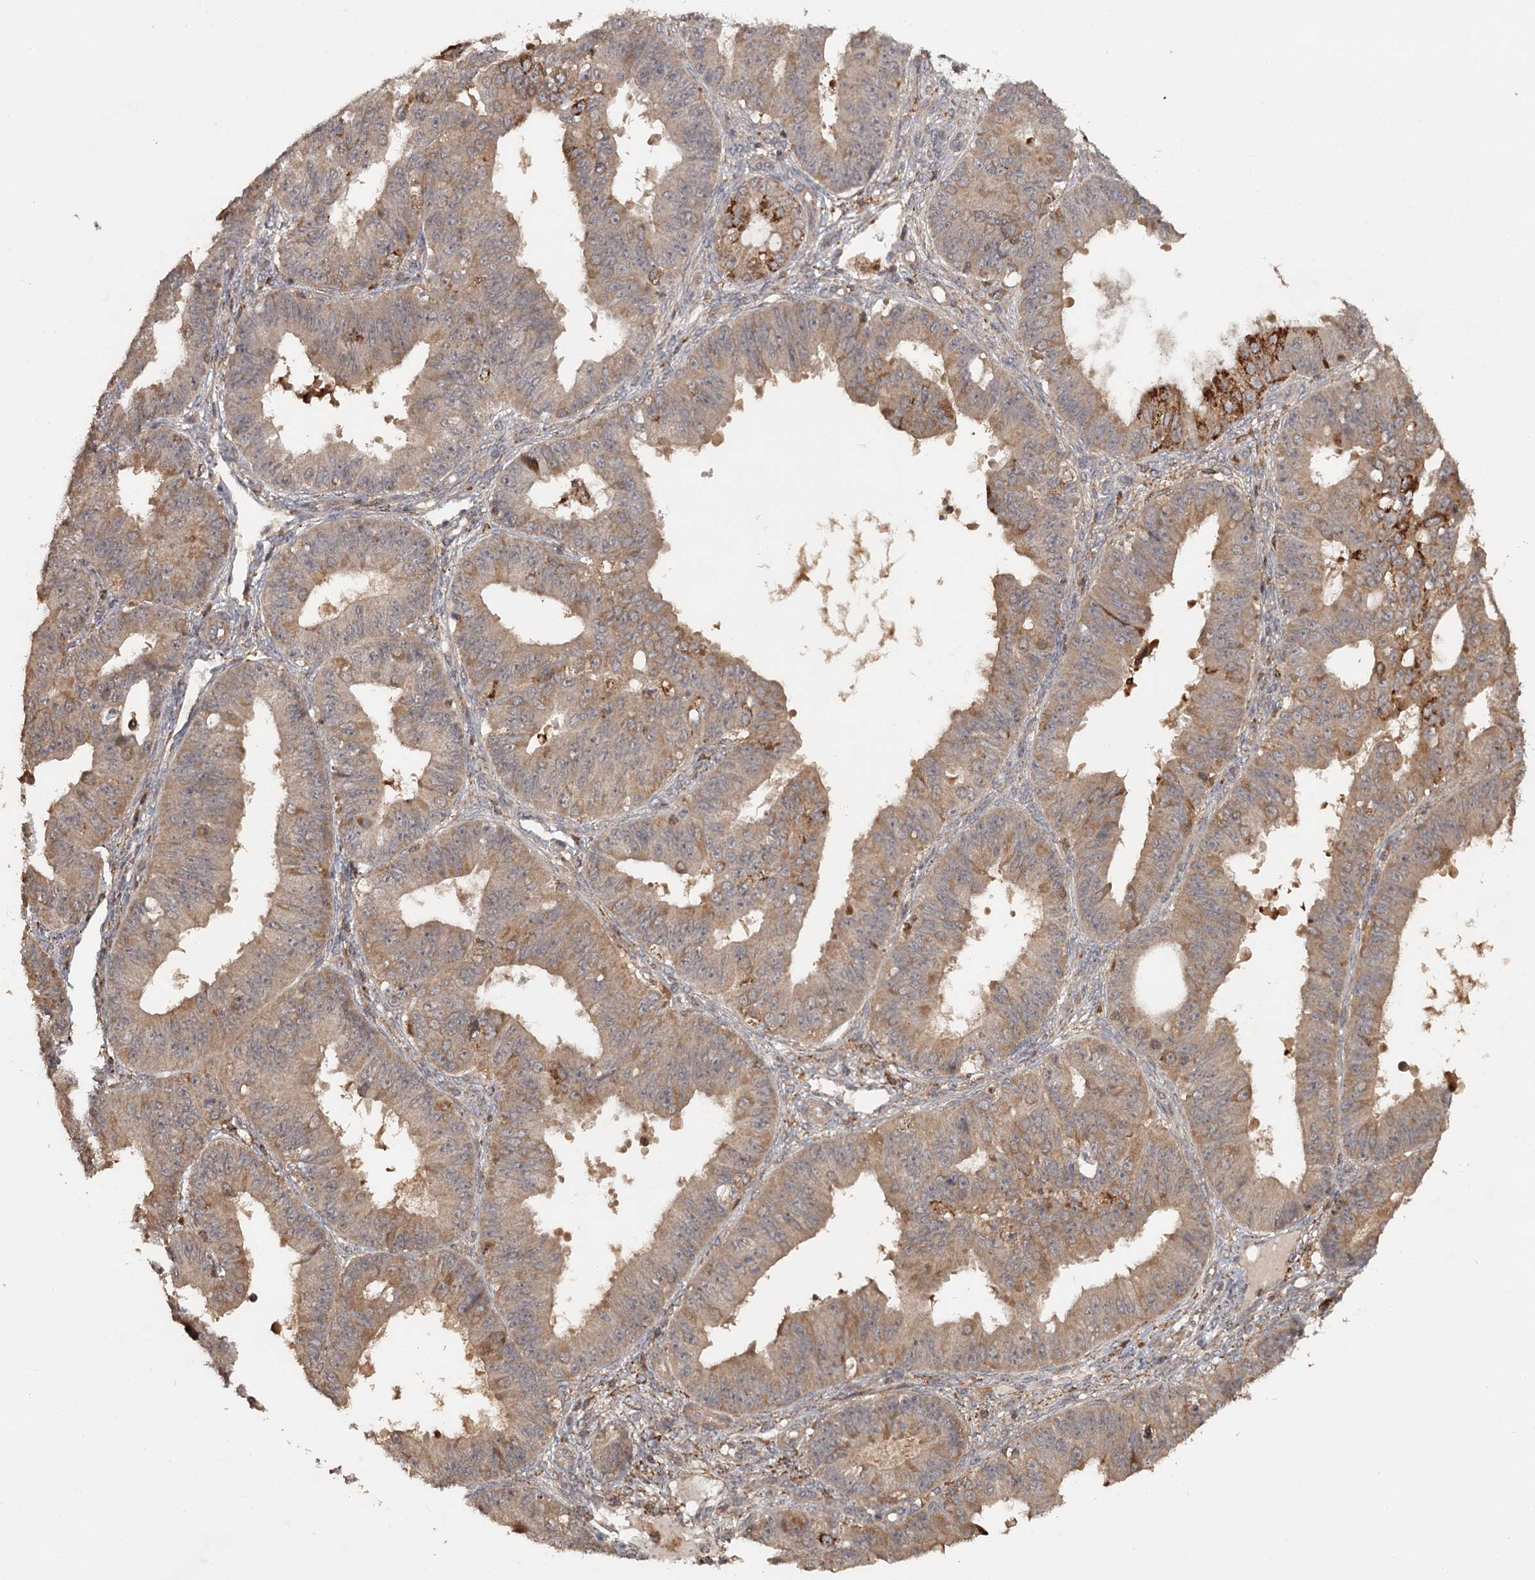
{"staining": {"intensity": "strong", "quantity": "<25%", "location": "cytoplasmic/membranous"}, "tissue": "ovarian cancer", "cell_type": "Tumor cells", "image_type": "cancer", "snomed": [{"axis": "morphology", "description": "Carcinoma, endometroid"}, {"axis": "topography", "description": "Appendix"}, {"axis": "topography", "description": "Ovary"}], "caption": "The micrograph reveals a brown stain indicating the presence of a protein in the cytoplasmic/membranous of tumor cells in endometroid carcinoma (ovarian).", "gene": "FAXC", "patient": {"sex": "female", "age": 42}}